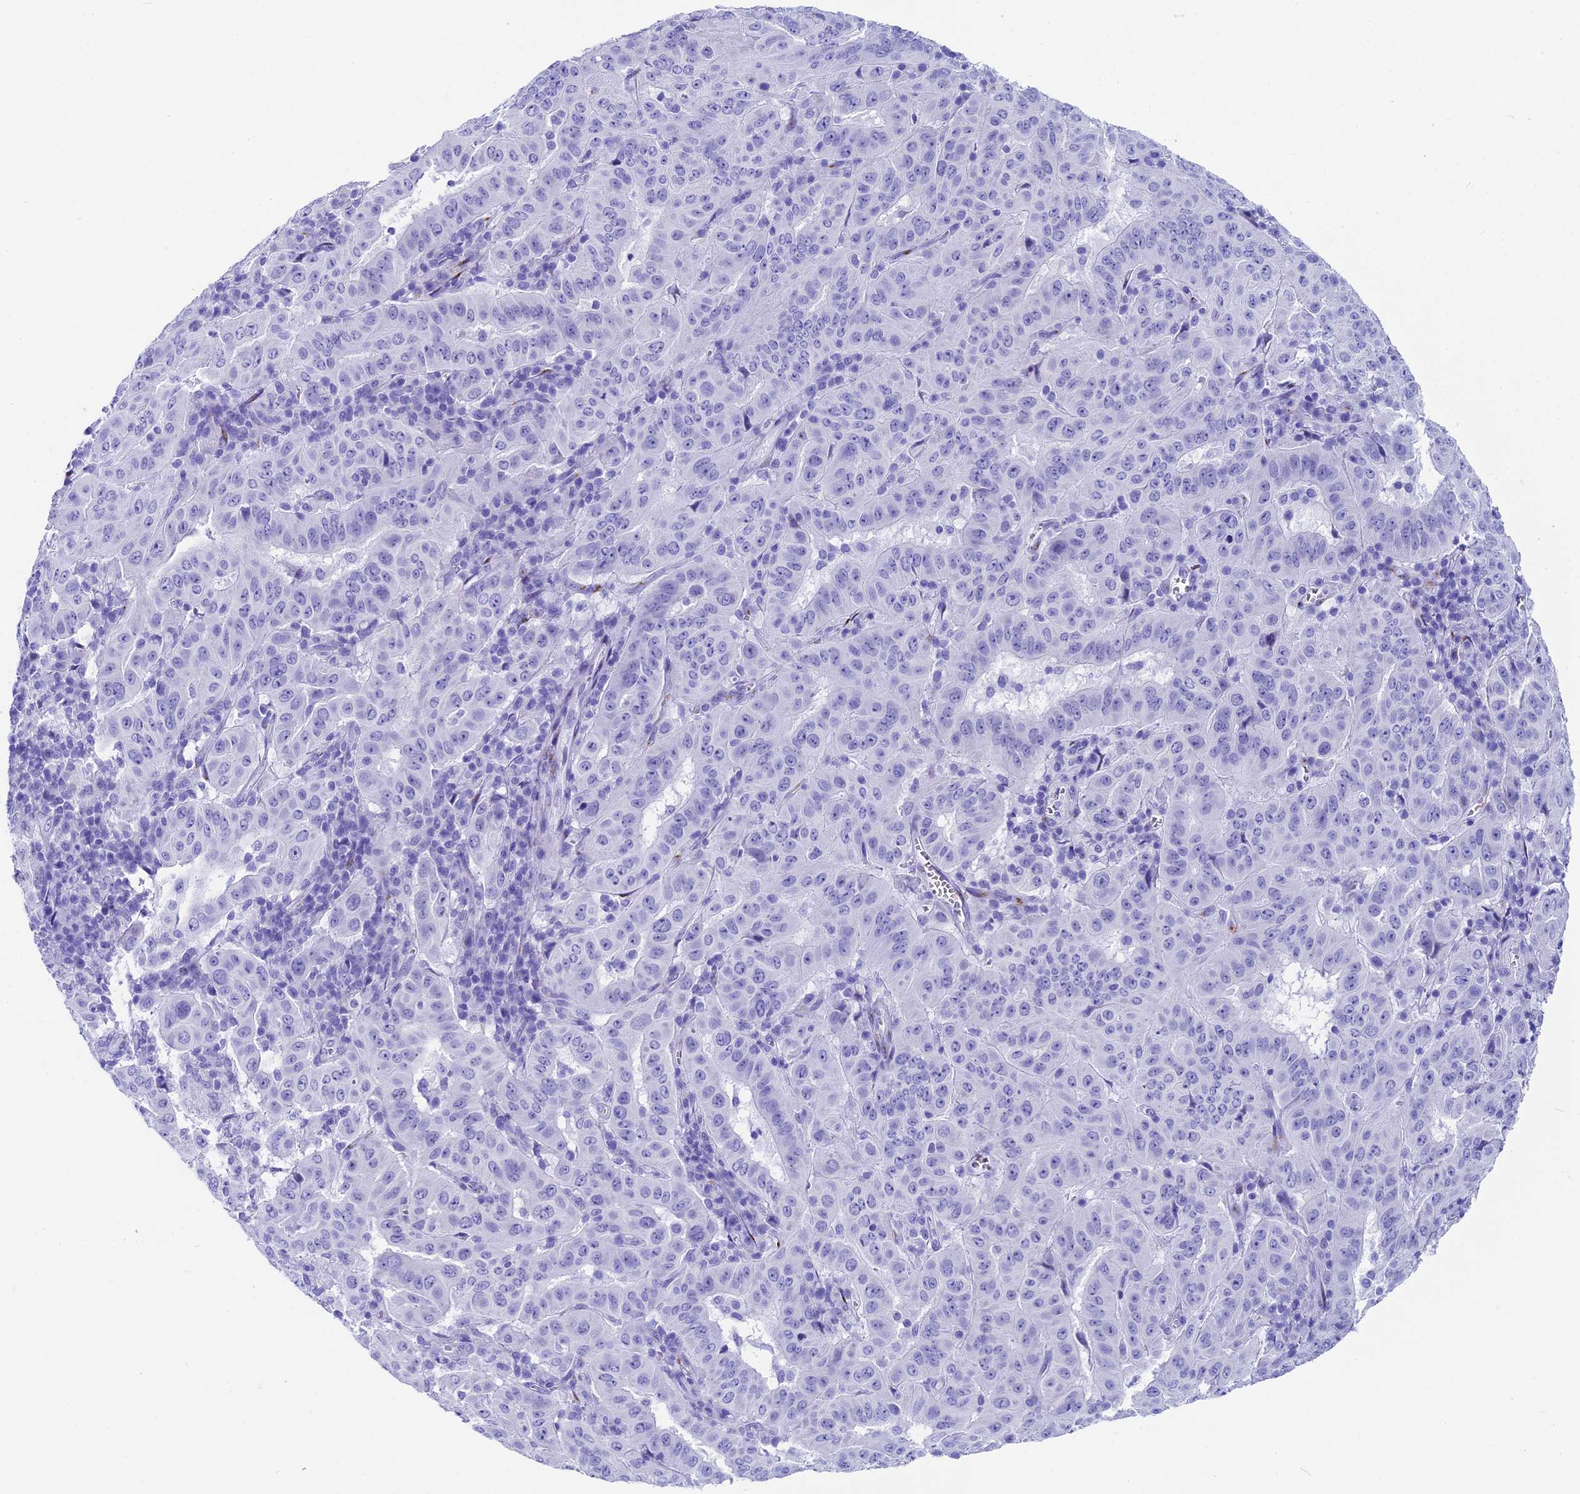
{"staining": {"intensity": "negative", "quantity": "none", "location": "none"}, "tissue": "pancreatic cancer", "cell_type": "Tumor cells", "image_type": "cancer", "snomed": [{"axis": "morphology", "description": "Adenocarcinoma, NOS"}, {"axis": "topography", "description": "Pancreas"}], "caption": "IHC of adenocarcinoma (pancreatic) exhibits no staining in tumor cells. (DAB immunohistochemistry with hematoxylin counter stain).", "gene": "AP3B2", "patient": {"sex": "male", "age": 63}}